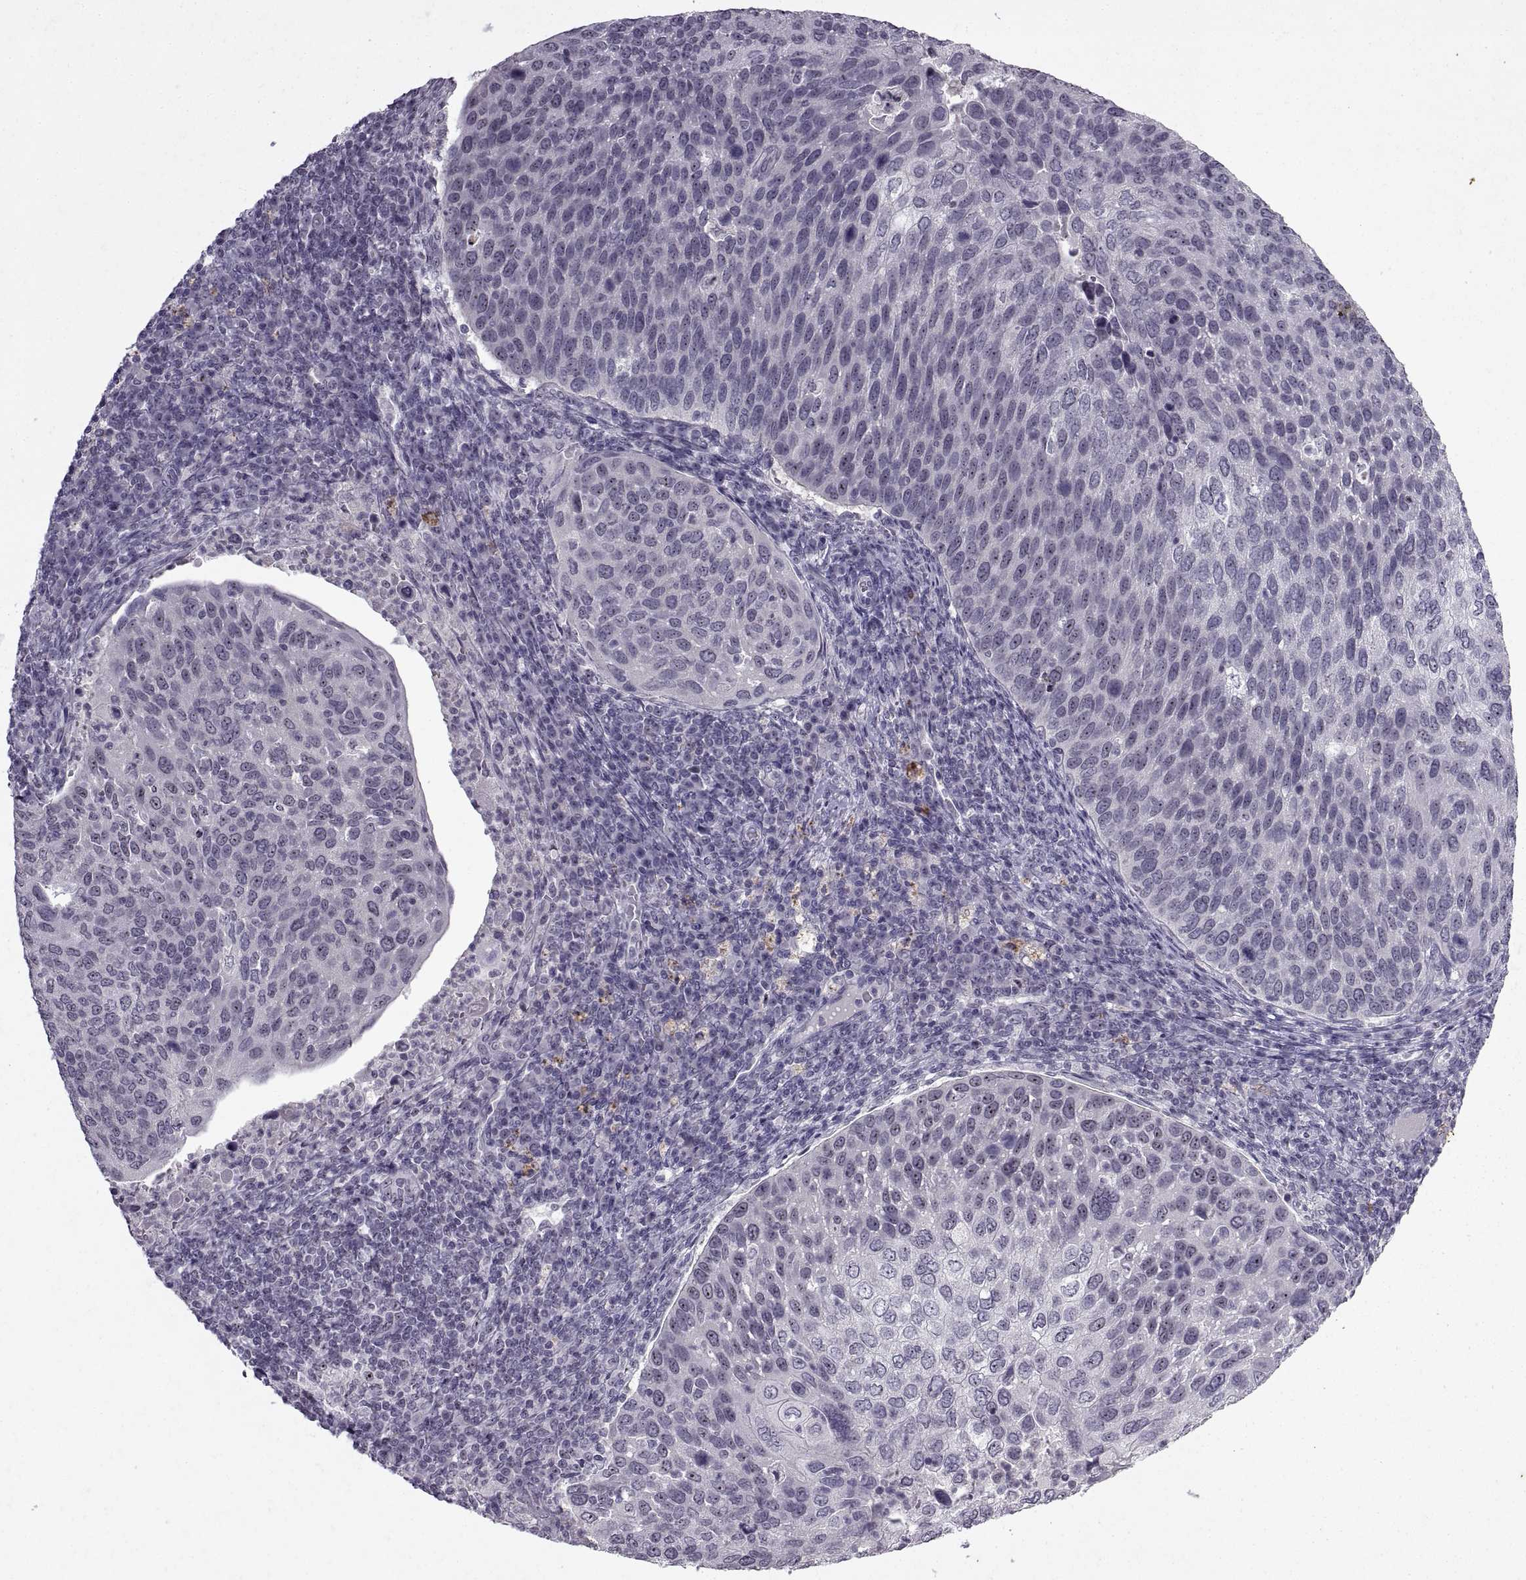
{"staining": {"intensity": "strong", "quantity": "<25%", "location": "nuclear"}, "tissue": "cervical cancer", "cell_type": "Tumor cells", "image_type": "cancer", "snomed": [{"axis": "morphology", "description": "Squamous cell carcinoma, NOS"}, {"axis": "topography", "description": "Cervix"}], "caption": "Immunohistochemistry (IHC) staining of cervical squamous cell carcinoma, which displays medium levels of strong nuclear expression in about <25% of tumor cells indicating strong nuclear protein positivity. The staining was performed using DAB (3,3'-diaminobenzidine) (brown) for protein detection and nuclei were counterstained in hematoxylin (blue).", "gene": "SINHCAF", "patient": {"sex": "female", "age": 54}}